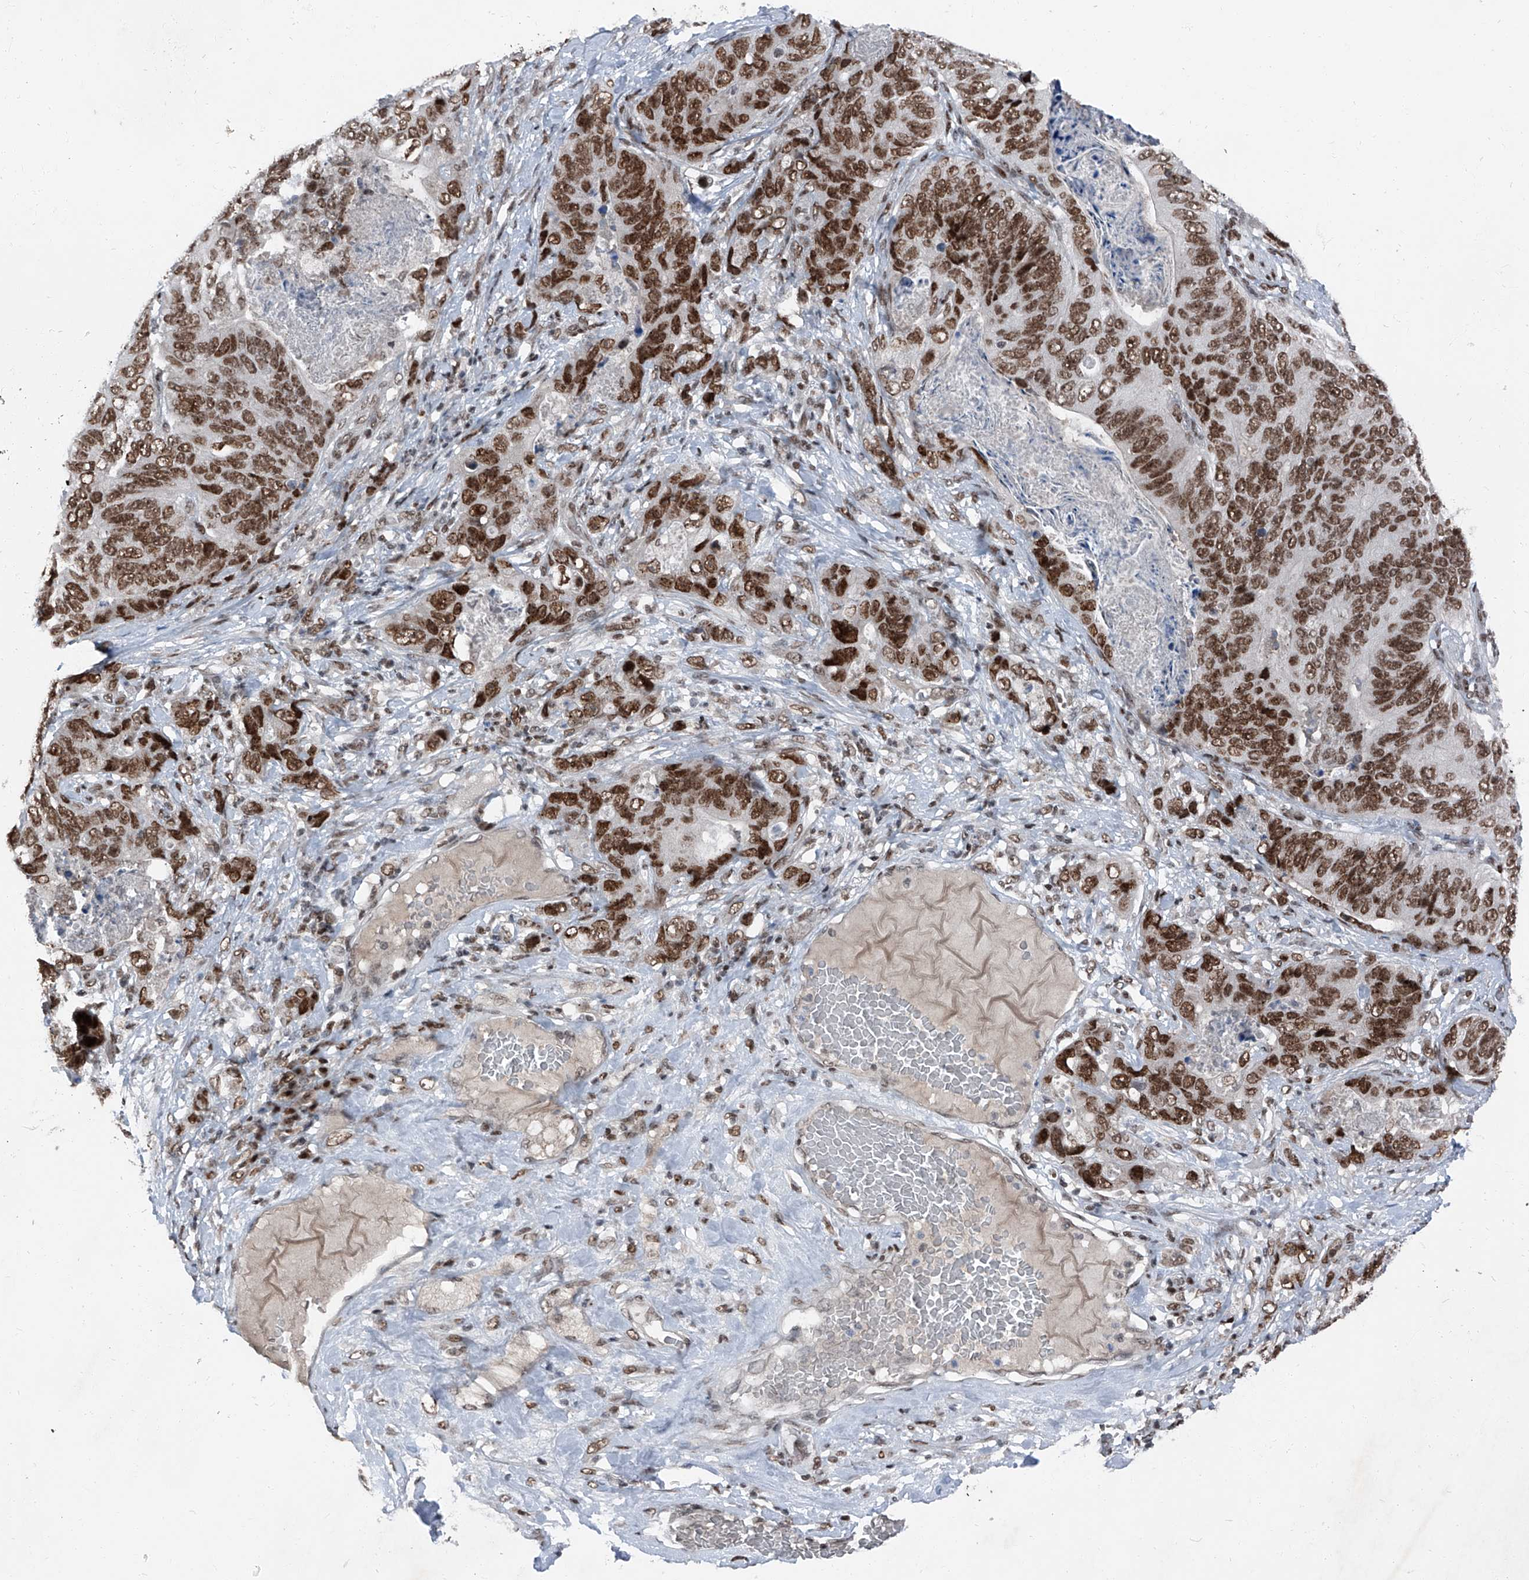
{"staining": {"intensity": "strong", "quantity": ">75%", "location": "nuclear"}, "tissue": "stomach cancer", "cell_type": "Tumor cells", "image_type": "cancer", "snomed": [{"axis": "morphology", "description": "Normal tissue, NOS"}, {"axis": "morphology", "description": "Adenocarcinoma, NOS"}, {"axis": "topography", "description": "Stomach"}], "caption": "The micrograph shows staining of stomach cancer (adenocarcinoma), revealing strong nuclear protein positivity (brown color) within tumor cells.", "gene": "BMI1", "patient": {"sex": "female", "age": 89}}